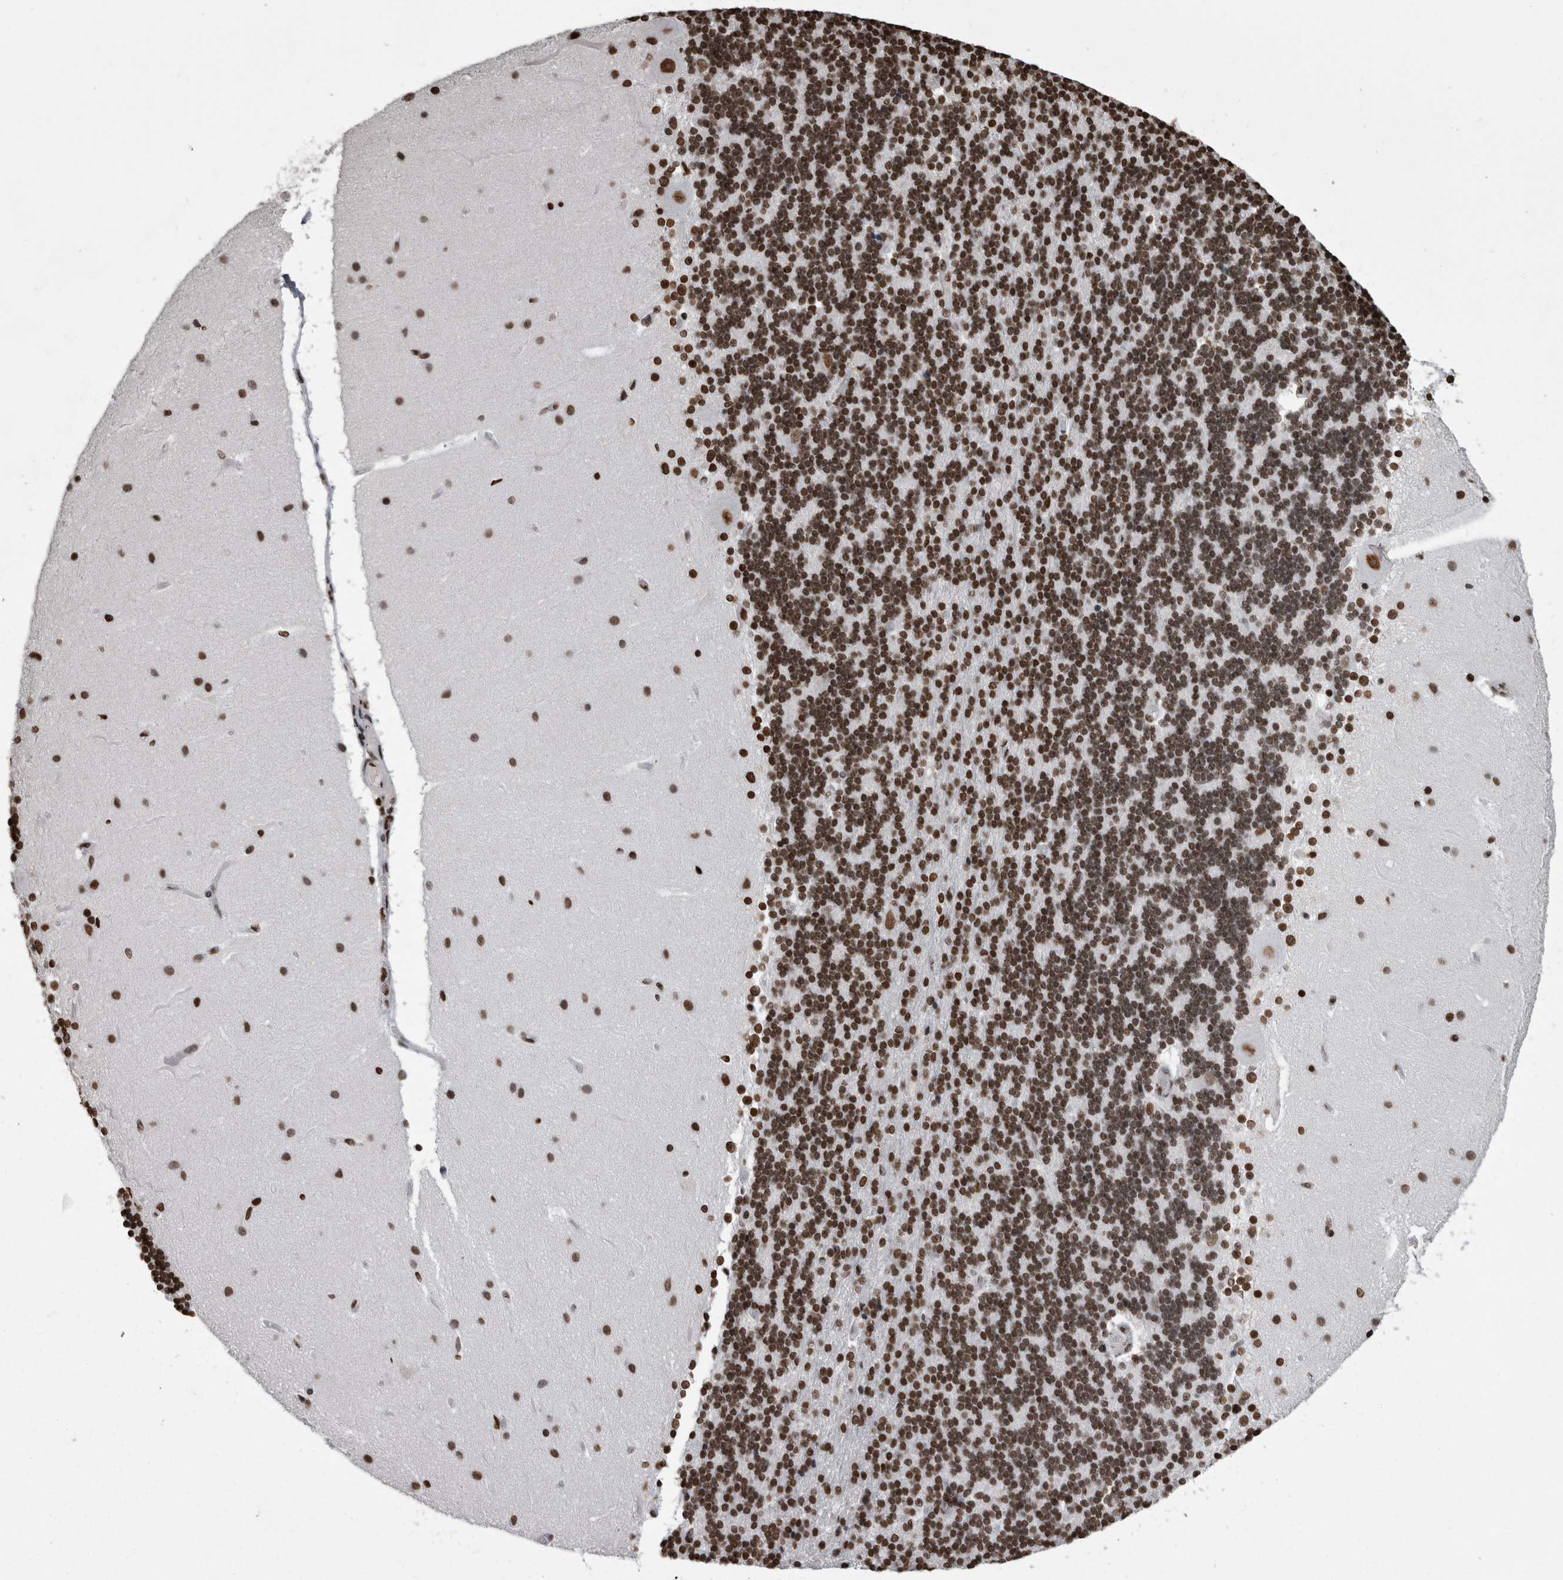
{"staining": {"intensity": "strong", "quantity": ">75%", "location": "nuclear"}, "tissue": "cerebellum", "cell_type": "Cells in granular layer", "image_type": "normal", "snomed": [{"axis": "morphology", "description": "Normal tissue, NOS"}, {"axis": "topography", "description": "Cerebellum"}], "caption": "Immunohistochemistry (DAB (3,3'-diaminobenzidine)) staining of unremarkable human cerebellum displays strong nuclear protein expression in approximately >75% of cells in granular layer. (DAB = brown stain, brightfield microscopy at high magnification).", "gene": "HNRNPM", "patient": {"sex": "female", "age": 54}}